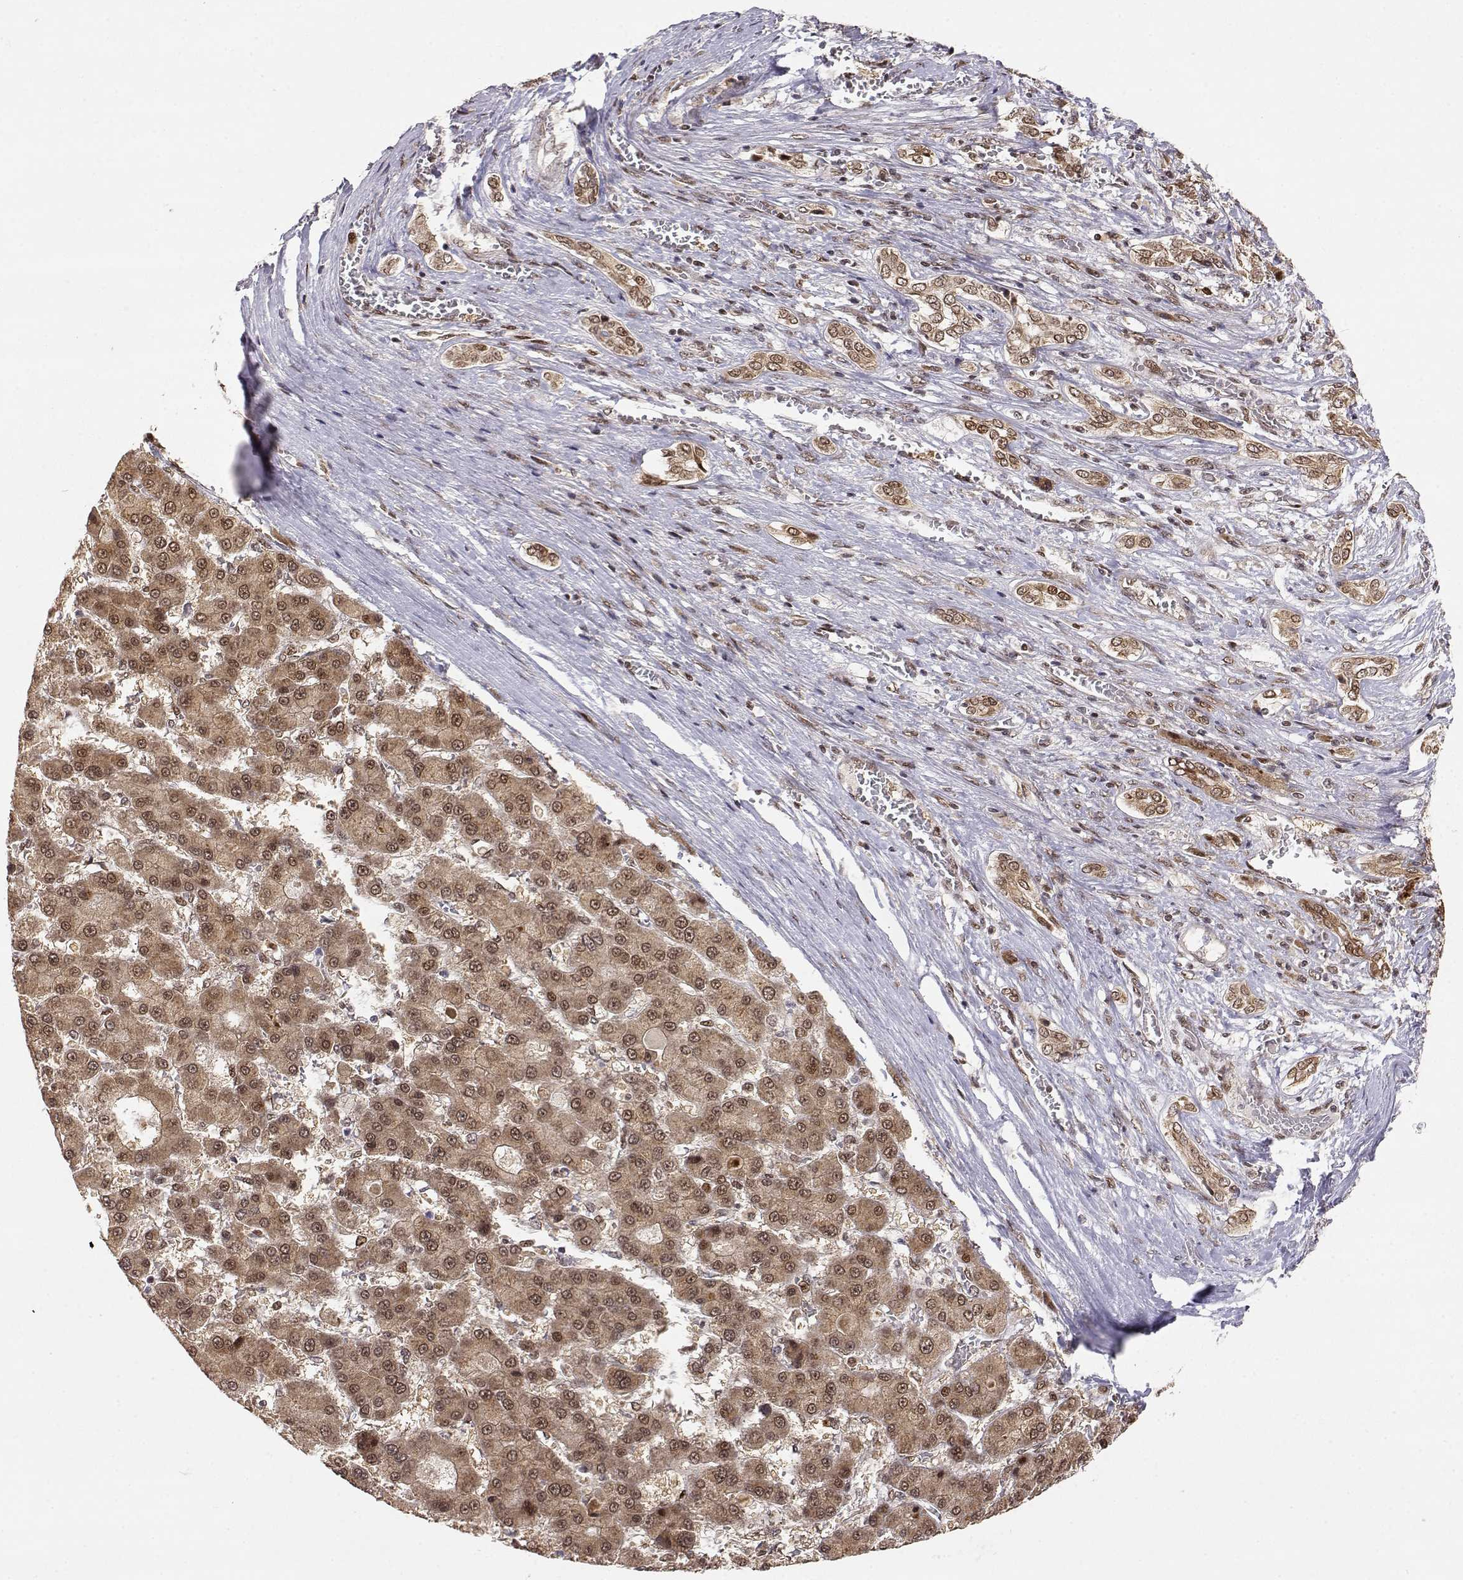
{"staining": {"intensity": "moderate", "quantity": ">75%", "location": "cytoplasmic/membranous"}, "tissue": "liver cancer", "cell_type": "Tumor cells", "image_type": "cancer", "snomed": [{"axis": "morphology", "description": "Carcinoma, Hepatocellular, NOS"}, {"axis": "topography", "description": "Liver"}], "caption": "Immunohistochemical staining of human liver cancer shows medium levels of moderate cytoplasmic/membranous protein positivity in approximately >75% of tumor cells.", "gene": "BRCA1", "patient": {"sex": "male", "age": 70}}